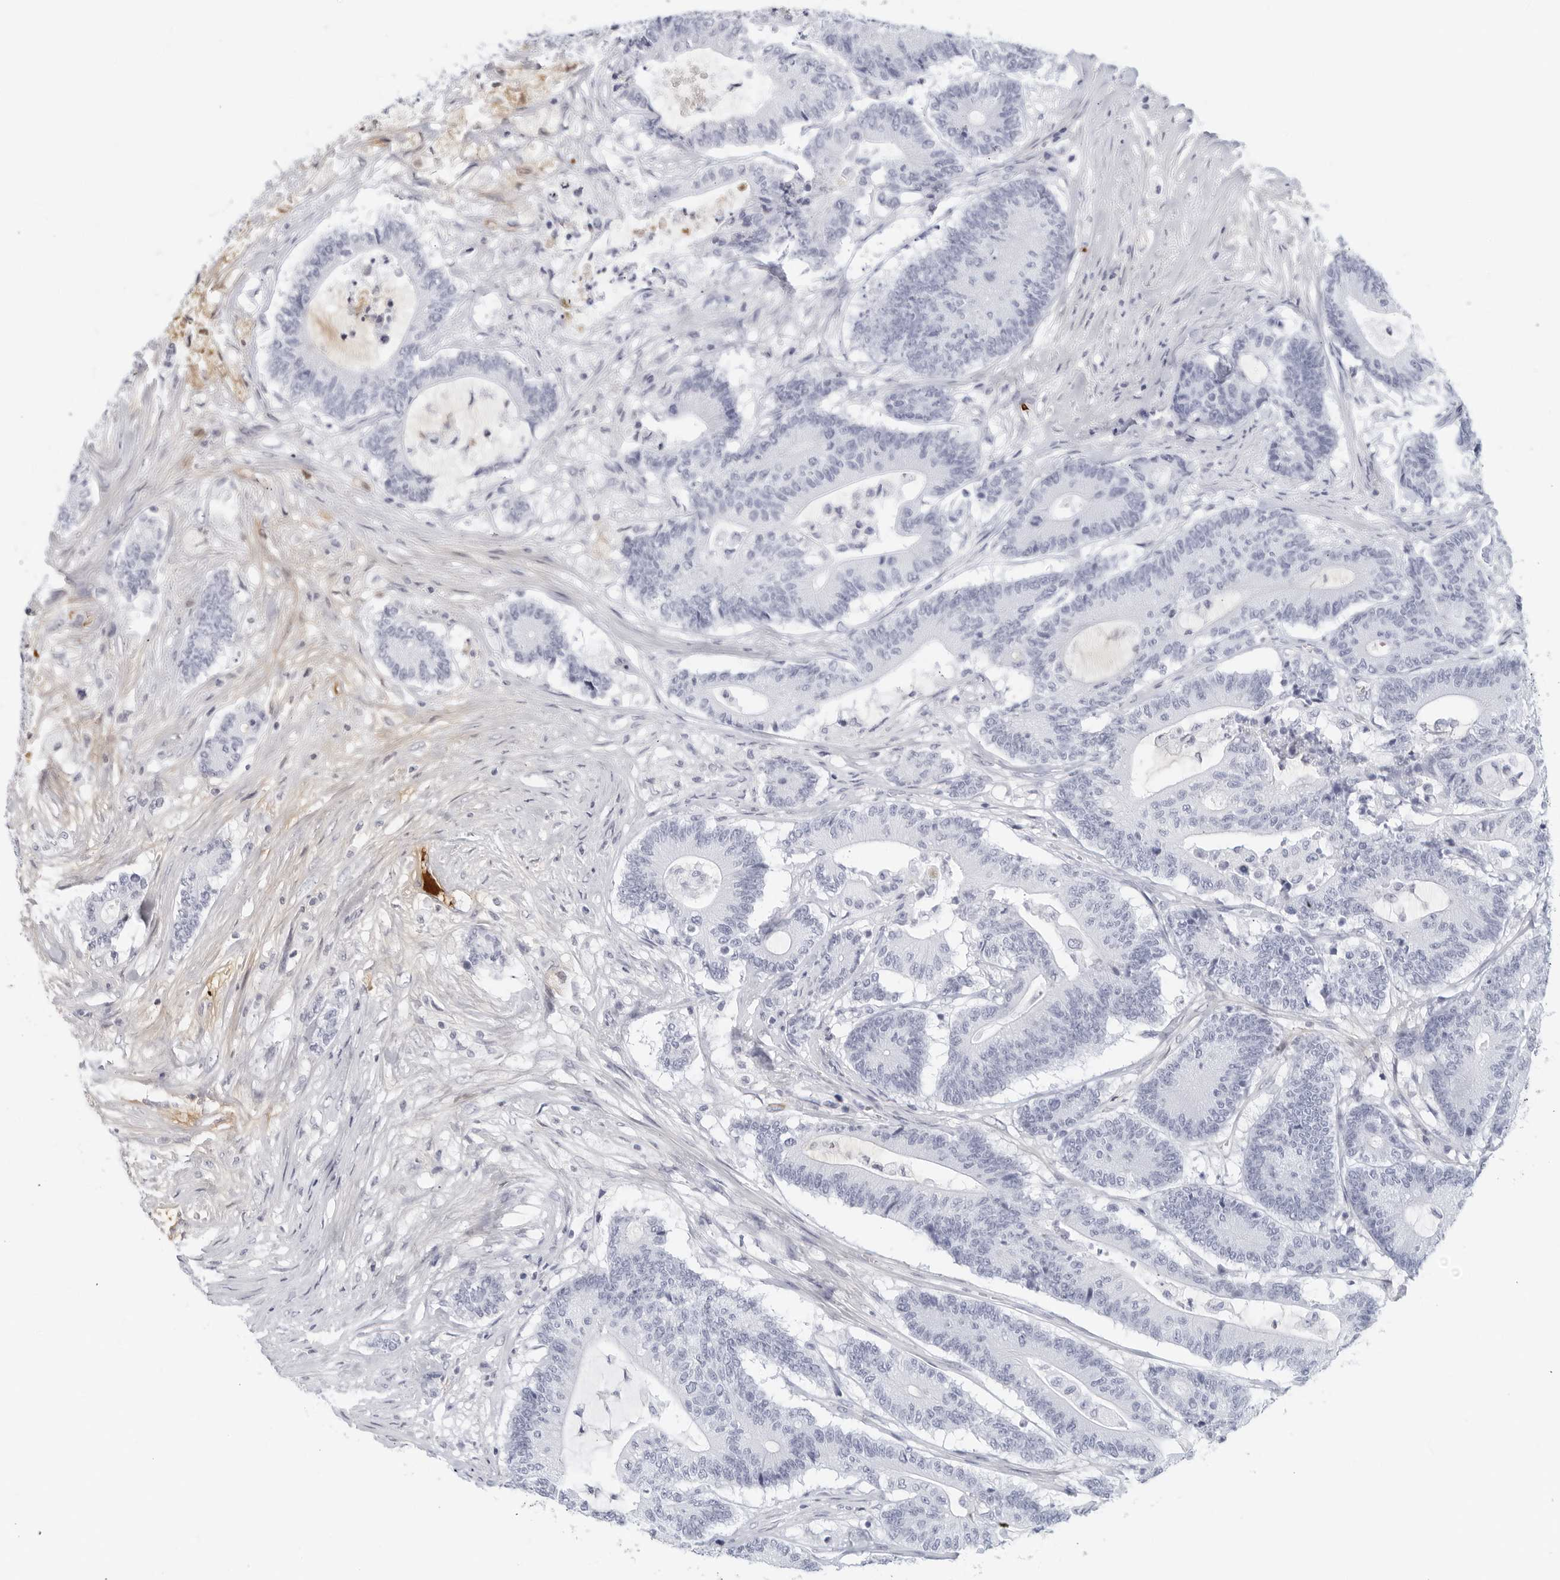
{"staining": {"intensity": "negative", "quantity": "none", "location": "none"}, "tissue": "colorectal cancer", "cell_type": "Tumor cells", "image_type": "cancer", "snomed": [{"axis": "morphology", "description": "Adenocarcinoma, NOS"}, {"axis": "topography", "description": "Colon"}], "caption": "Immunohistochemical staining of human adenocarcinoma (colorectal) exhibits no significant expression in tumor cells.", "gene": "FGG", "patient": {"sex": "female", "age": 84}}